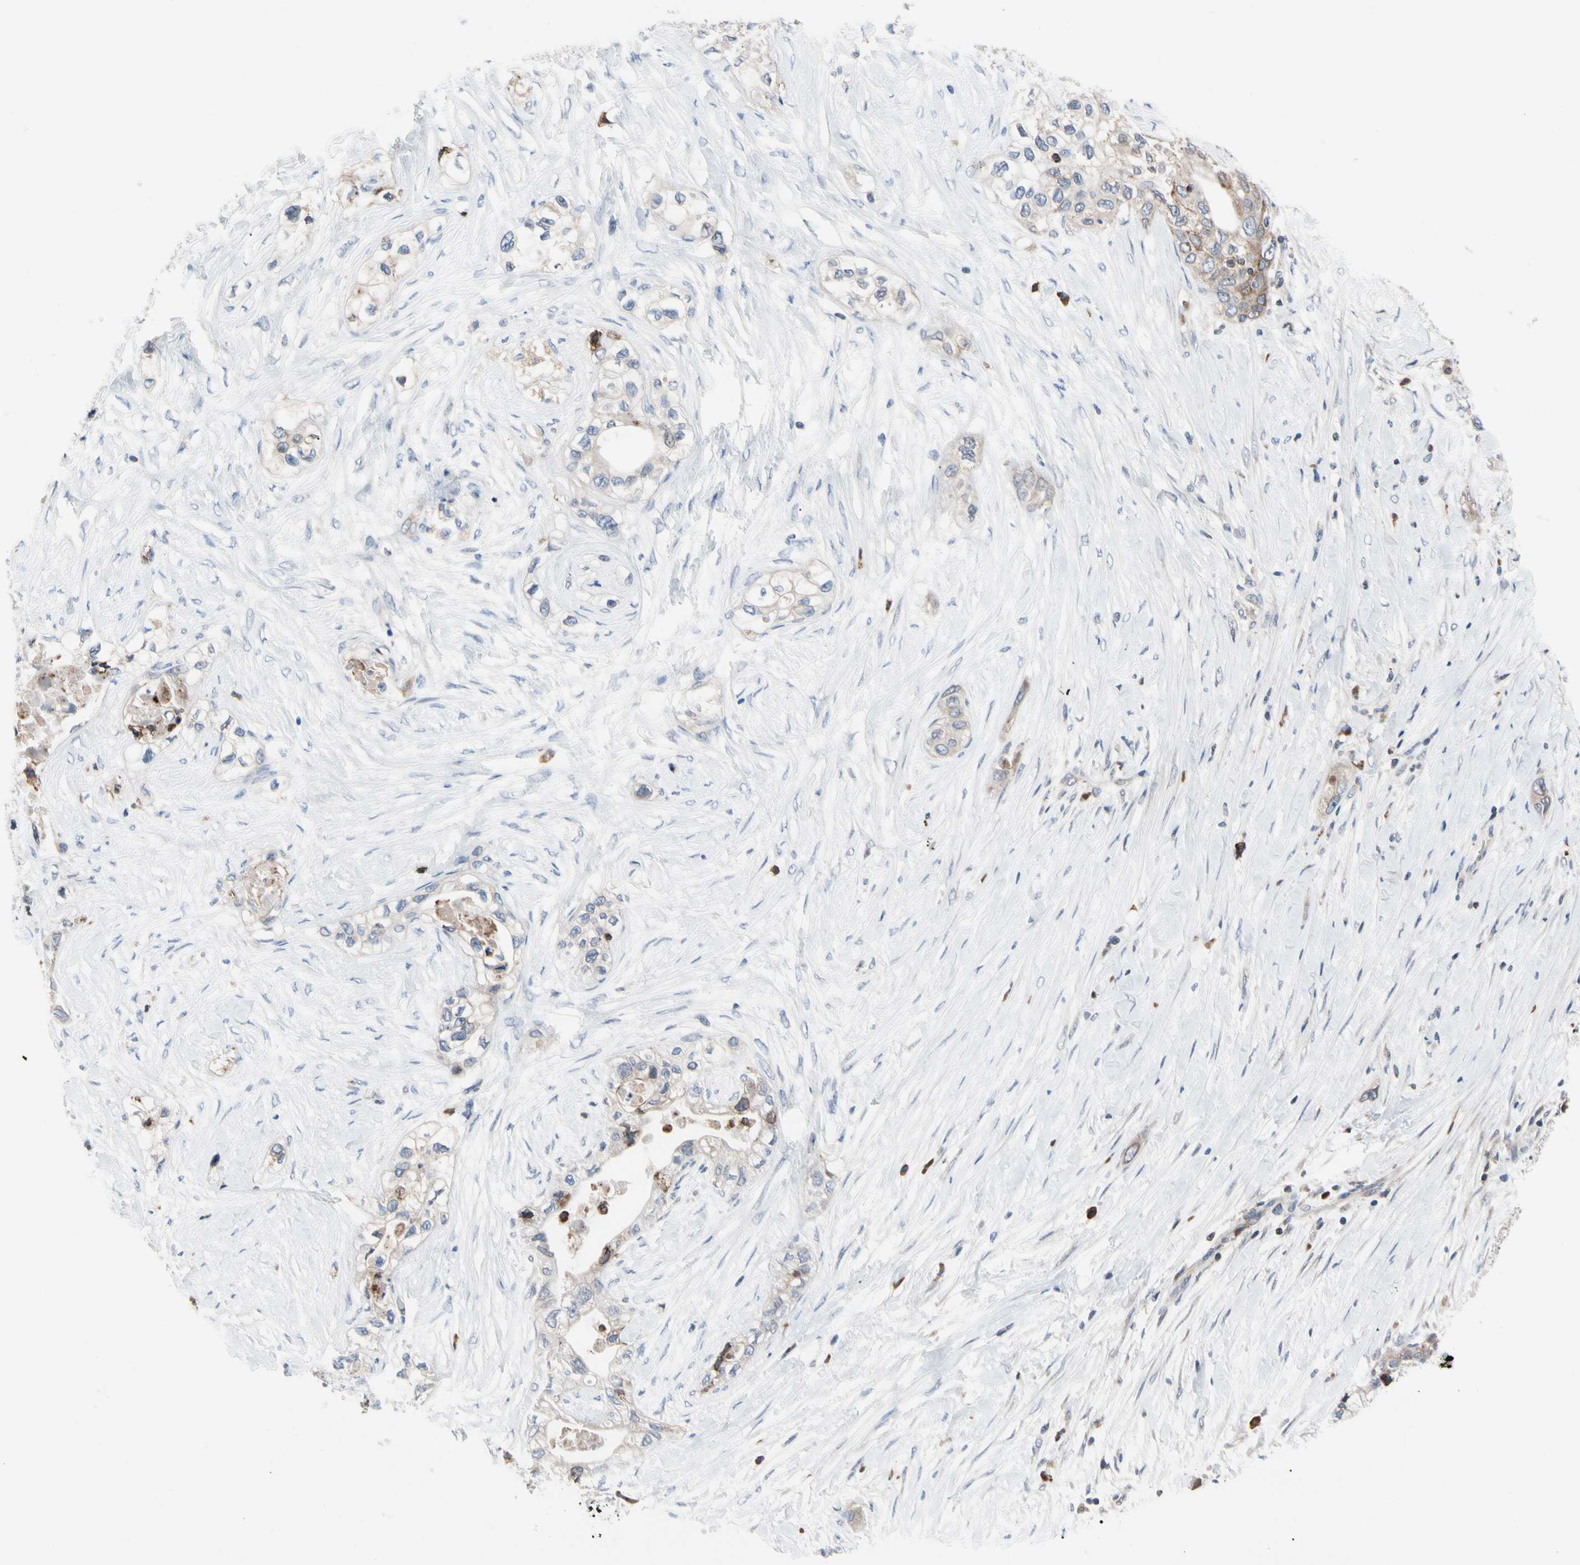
{"staining": {"intensity": "weak", "quantity": ">75%", "location": "cytoplasmic/membranous"}, "tissue": "pancreatic cancer", "cell_type": "Tumor cells", "image_type": "cancer", "snomed": [{"axis": "morphology", "description": "Adenocarcinoma, NOS"}, {"axis": "topography", "description": "Pancreas"}], "caption": "Immunohistochemistry (IHC) (DAB) staining of adenocarcinoma (pancreatic) displays weak cytoplasmic/membranous protein expression in about >75% of tumor cells. (DAB (3,3'-diaminobenzidine) = brown stain, brightfield microscopy at high magnification).", "gene": "MCL1", "patient": {"sex": "female", "age": 70}}